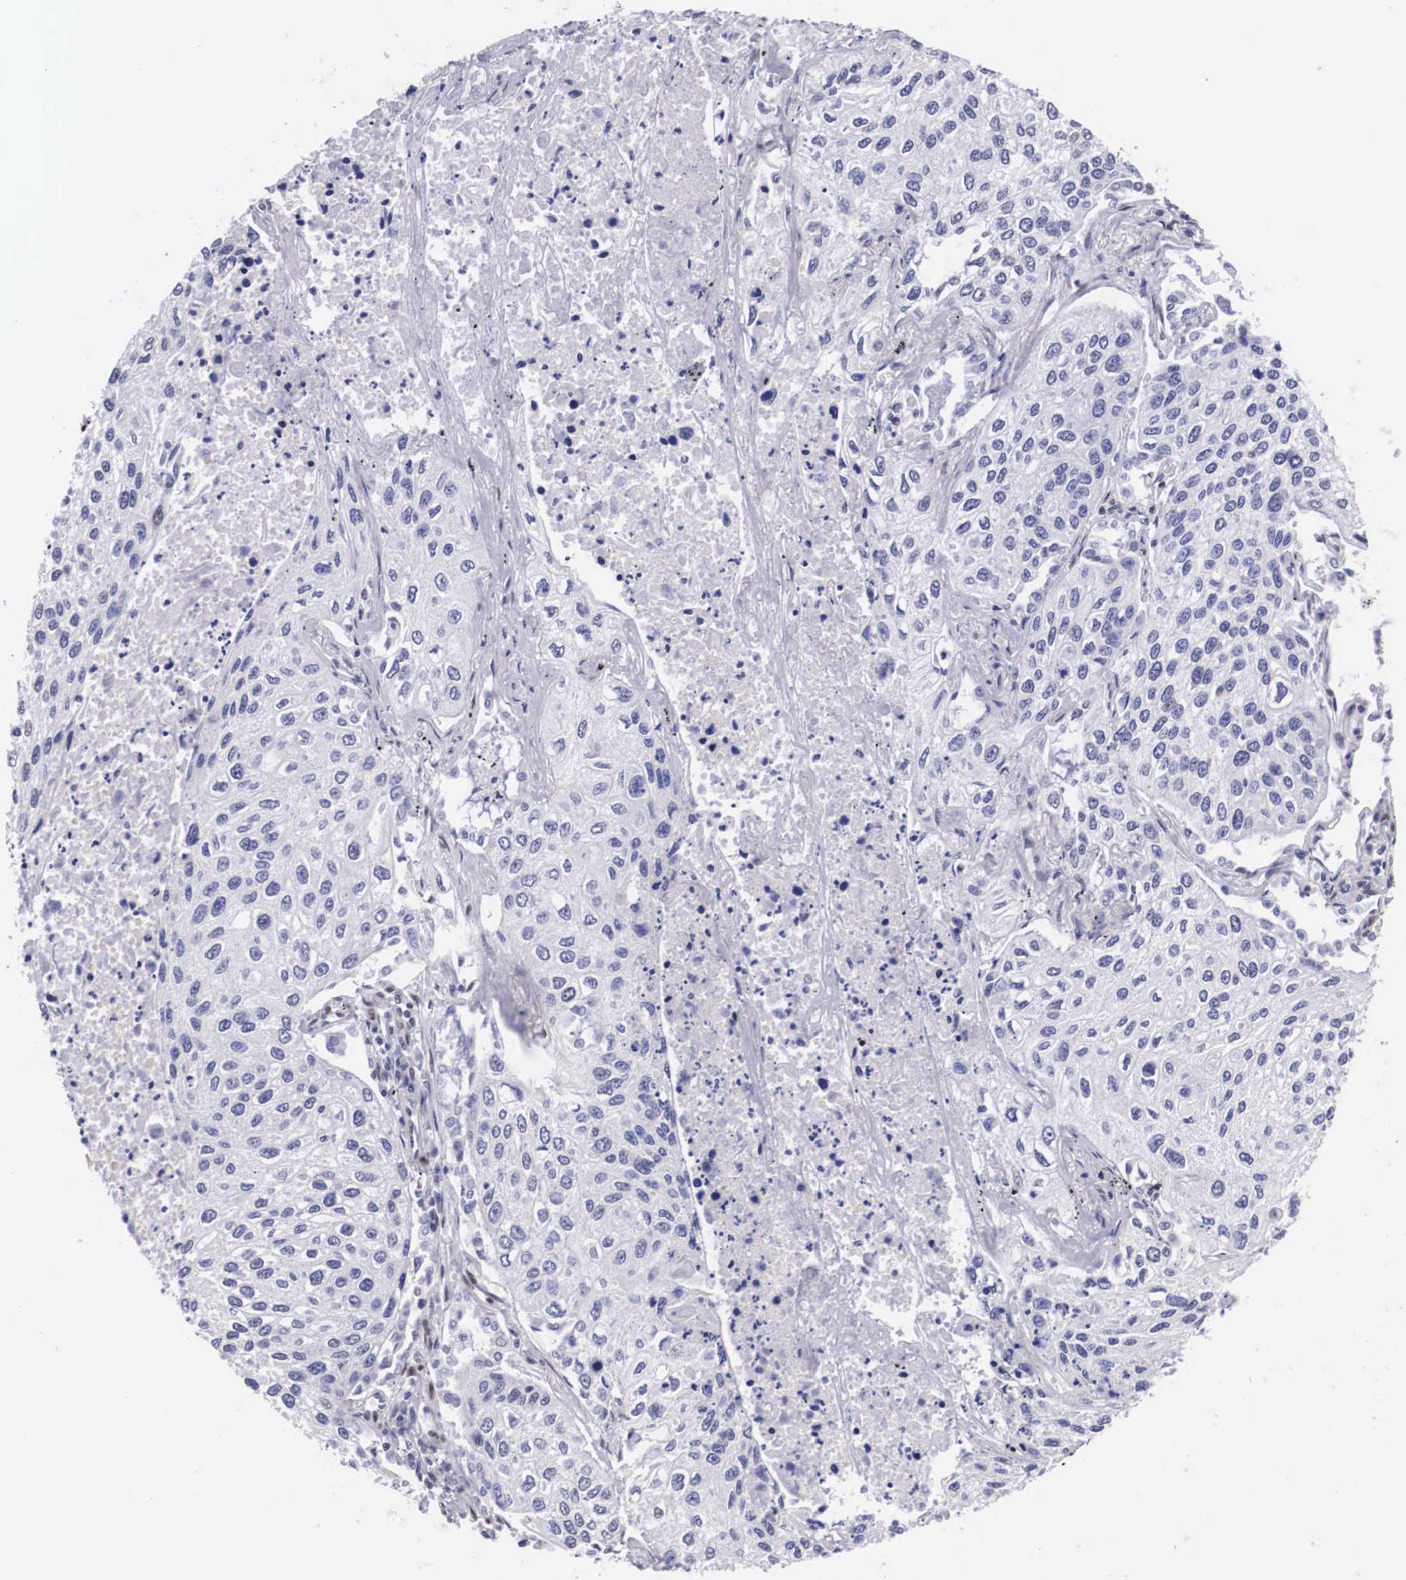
{"staining": {"intensity": "weak", "quantity": "<25%", "location": "nuclear"}, "tissue": "lung cancer", "cell_type": "Tumor cells", "image_type": "cancer", "snomed": [{"axis": "morphology", "description": "Squamous cell carcinoma, NOS"}, {"axis": "topography", "description": "Lung"}], "caption": "Micrograph shows no significant protein staining in tumor cells of lung cancer (squamous cell carcinoma).", "gene": "KHDRBS3", "patient": {"sex": "male", "age": 75}}